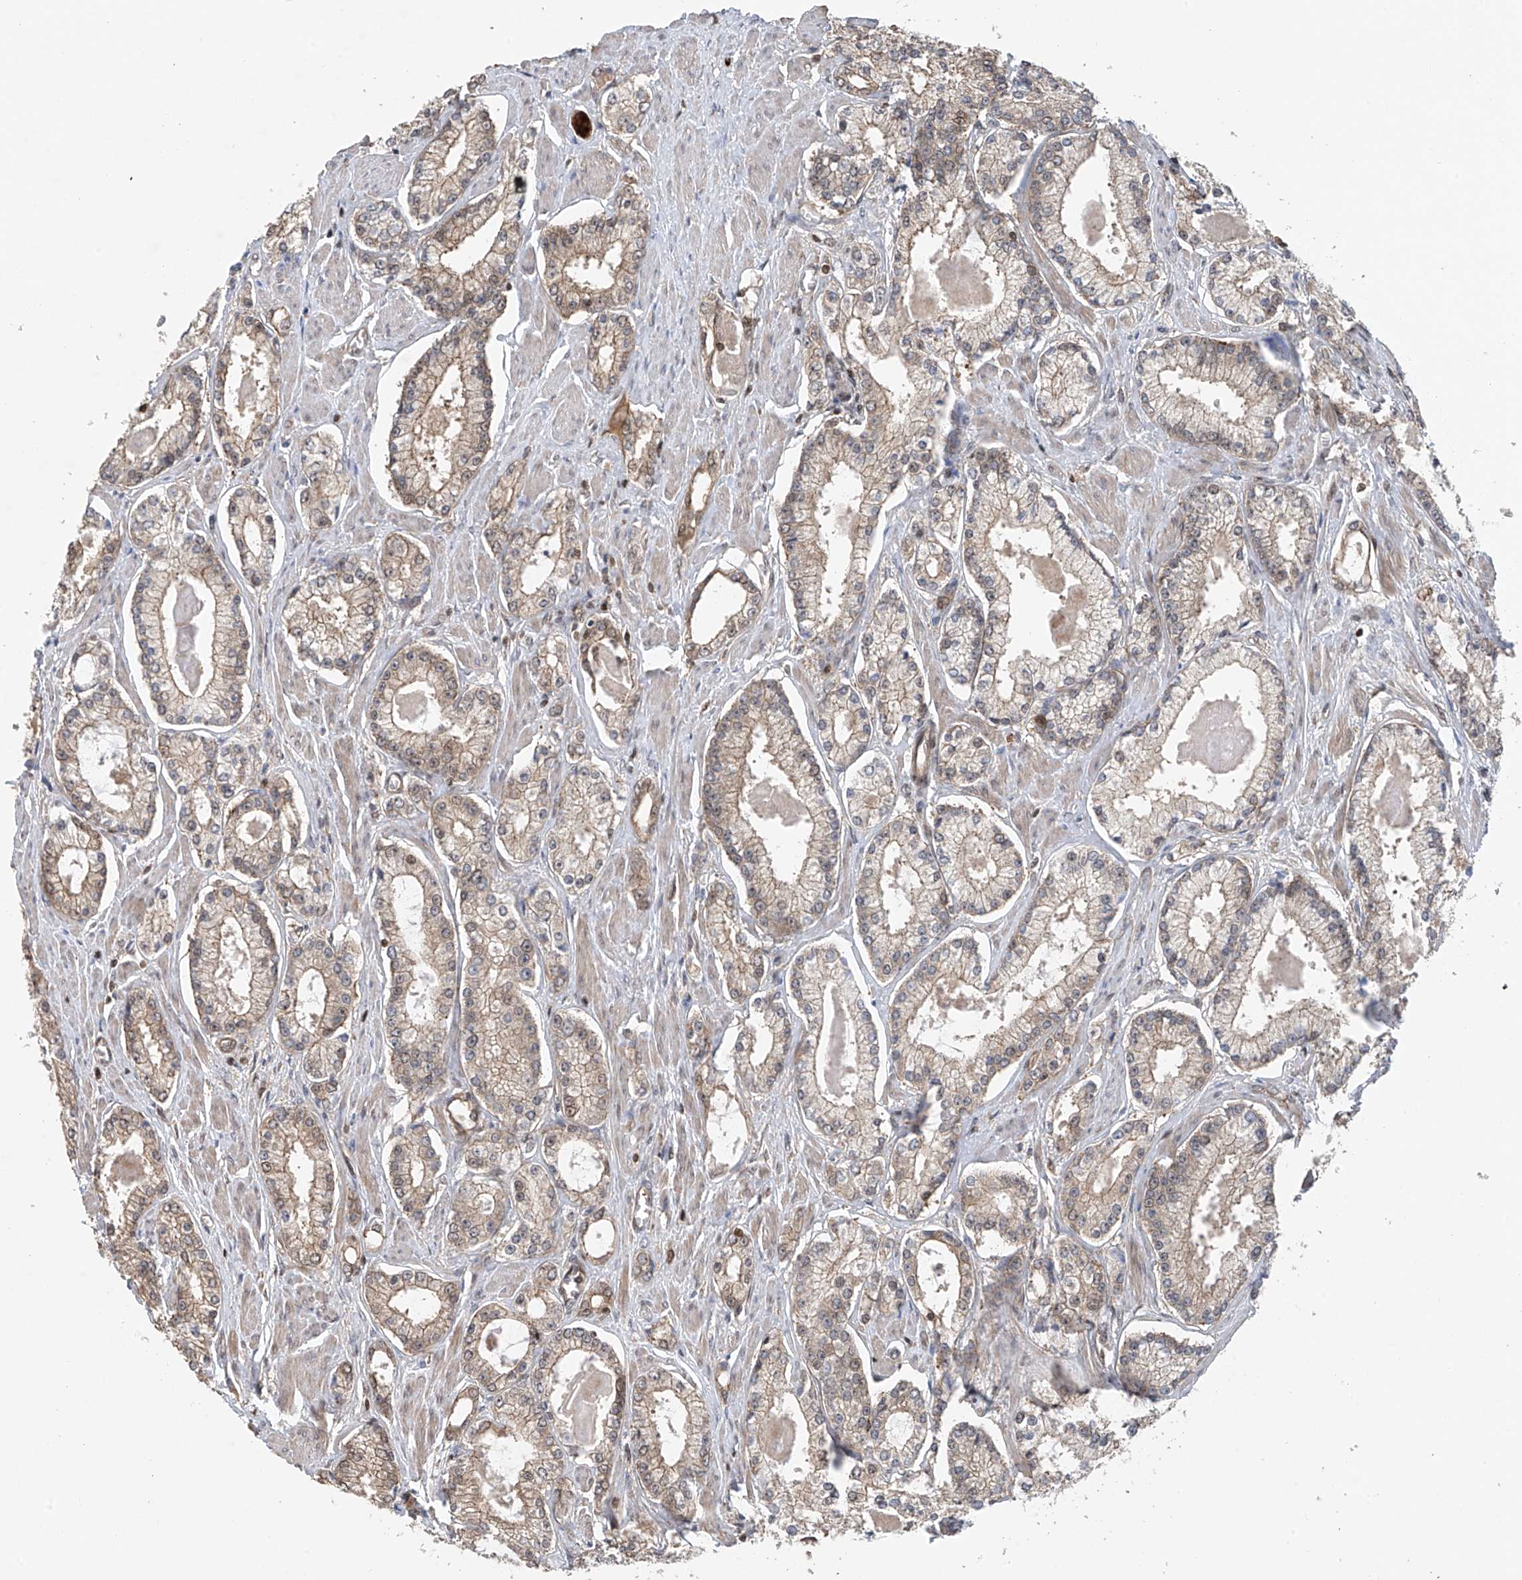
{"staining": {"intensity": "weak", "quantity": "25%-75%", "location": "cytoplasmic/membranous"}, "tissue": "prostate cancer", "cell_type": "Tumor cells", "image_type": "cancer", "snomed": [{"axis": "morphology", "description": "Adenocarcinoma, Low grade"}, {"axis": "topography", "description": "Prostate"}], "caption": "DAB immunohistochemical staining of human prostate adenocarcinoma (low-grade) reveals weak cytoplasmic/membranous protein staining in approximately 25%-75% of tumor cells.", "gene": "DNAJC9", "patient": {"sex": "male", "age": 54}}